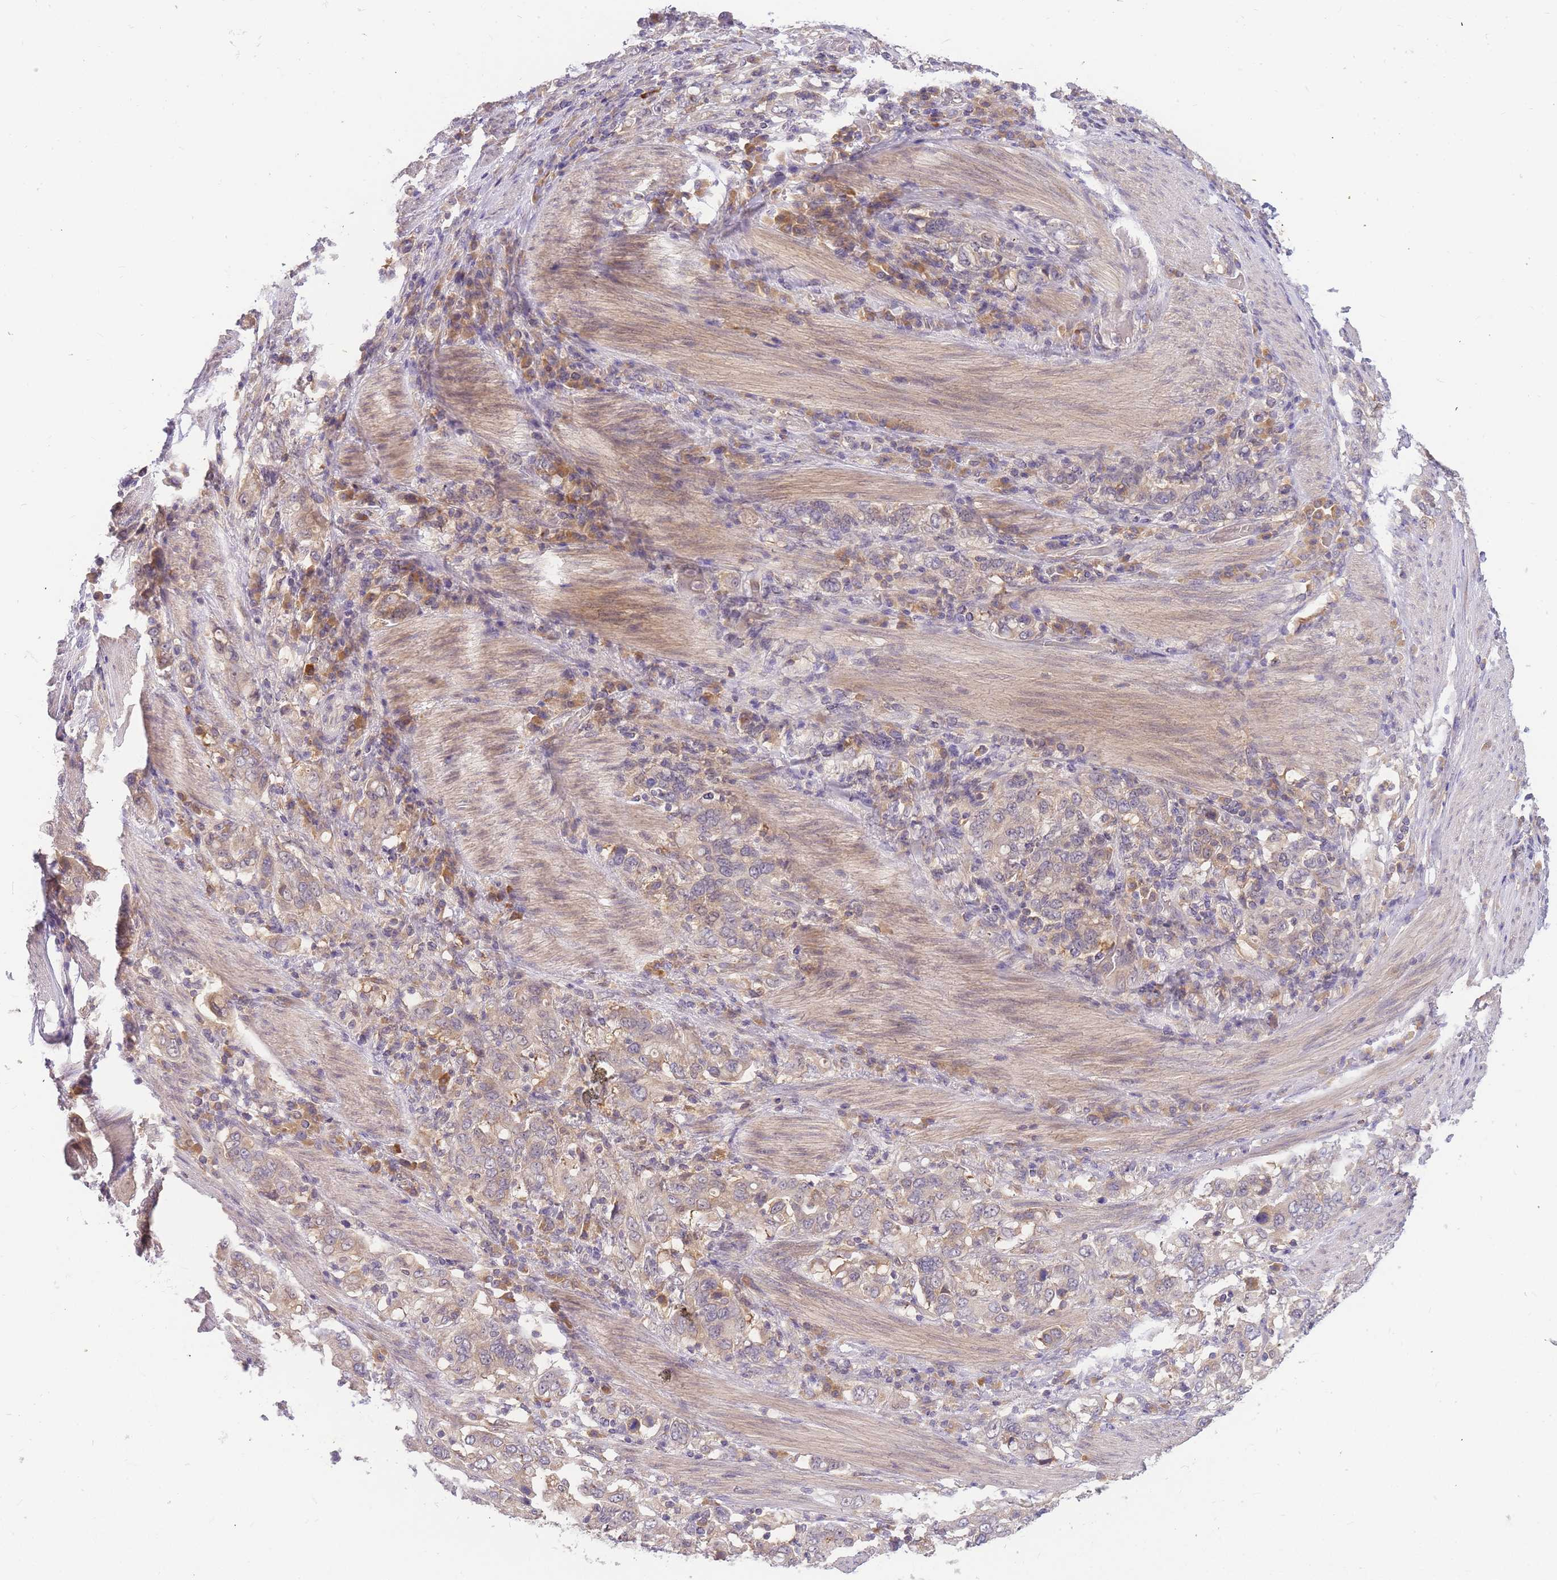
{"staining": {"intensity": "weak", "quantity": "25%-75%", "location": "cytoplasmic/membranous"}, "tissue": "stomach cancer", "cell_type": "Tumor cells", "image_type": "cancer", "snomed": [{"axis": "morphology", "description": "Adenocarcinoma, NOS"}, {"axis": "topography", "description": "Stomach, upper"}, {"axis": "topography", "description": "Stomach"}], "caption": "Immunohistochemistry (DAB) staining of stomach adenocarcinoma shows weak cytoplasmic/membranous protein expression in about 25%-75% of tumor cells.", "gene": "ZNF577", "patient": {"sex": "male", "age": 62}}